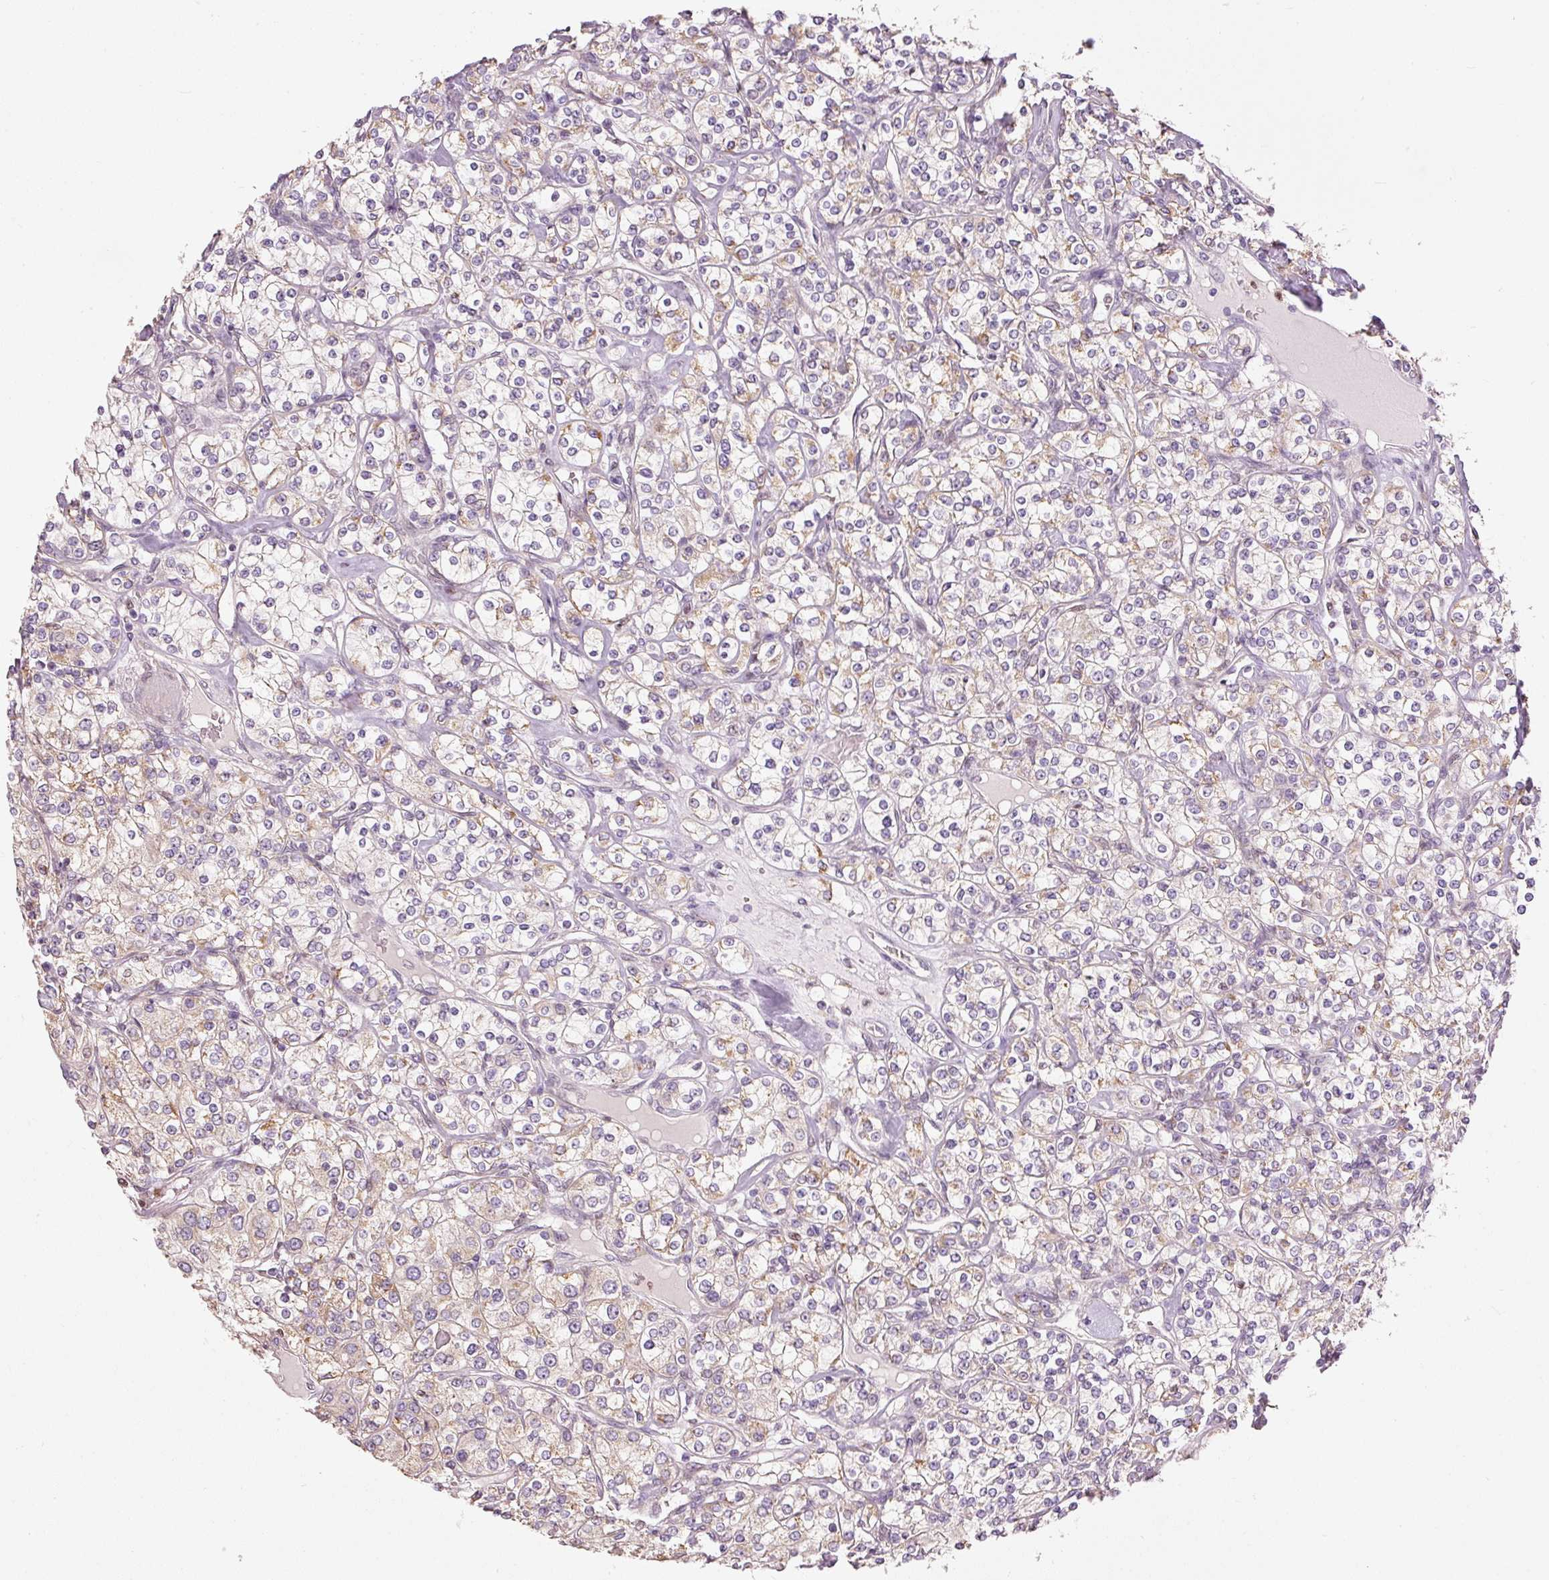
{"staining": {"intensity": "weak", "quantity": "25%-75%", "location": "cytoplasmic/membranous"}, "tissue": "renal cancer", "cell_type": "Tumor cells", "image_type": "cancer", "snomed": [{"axis": "morphology", "description": "Adenocarcinoma, NOS"}, {"axis": "topography", "description": "Kidney"}], "caption": "Human renal adenocarcinoma stained for a protein (brown) exhibits weak cytoplasmic/membranous positive expression in approximately 25%-75% of tumor cells.", "gene": "MTHFD1L", "patient": {"sex": "male", "age": 77}}